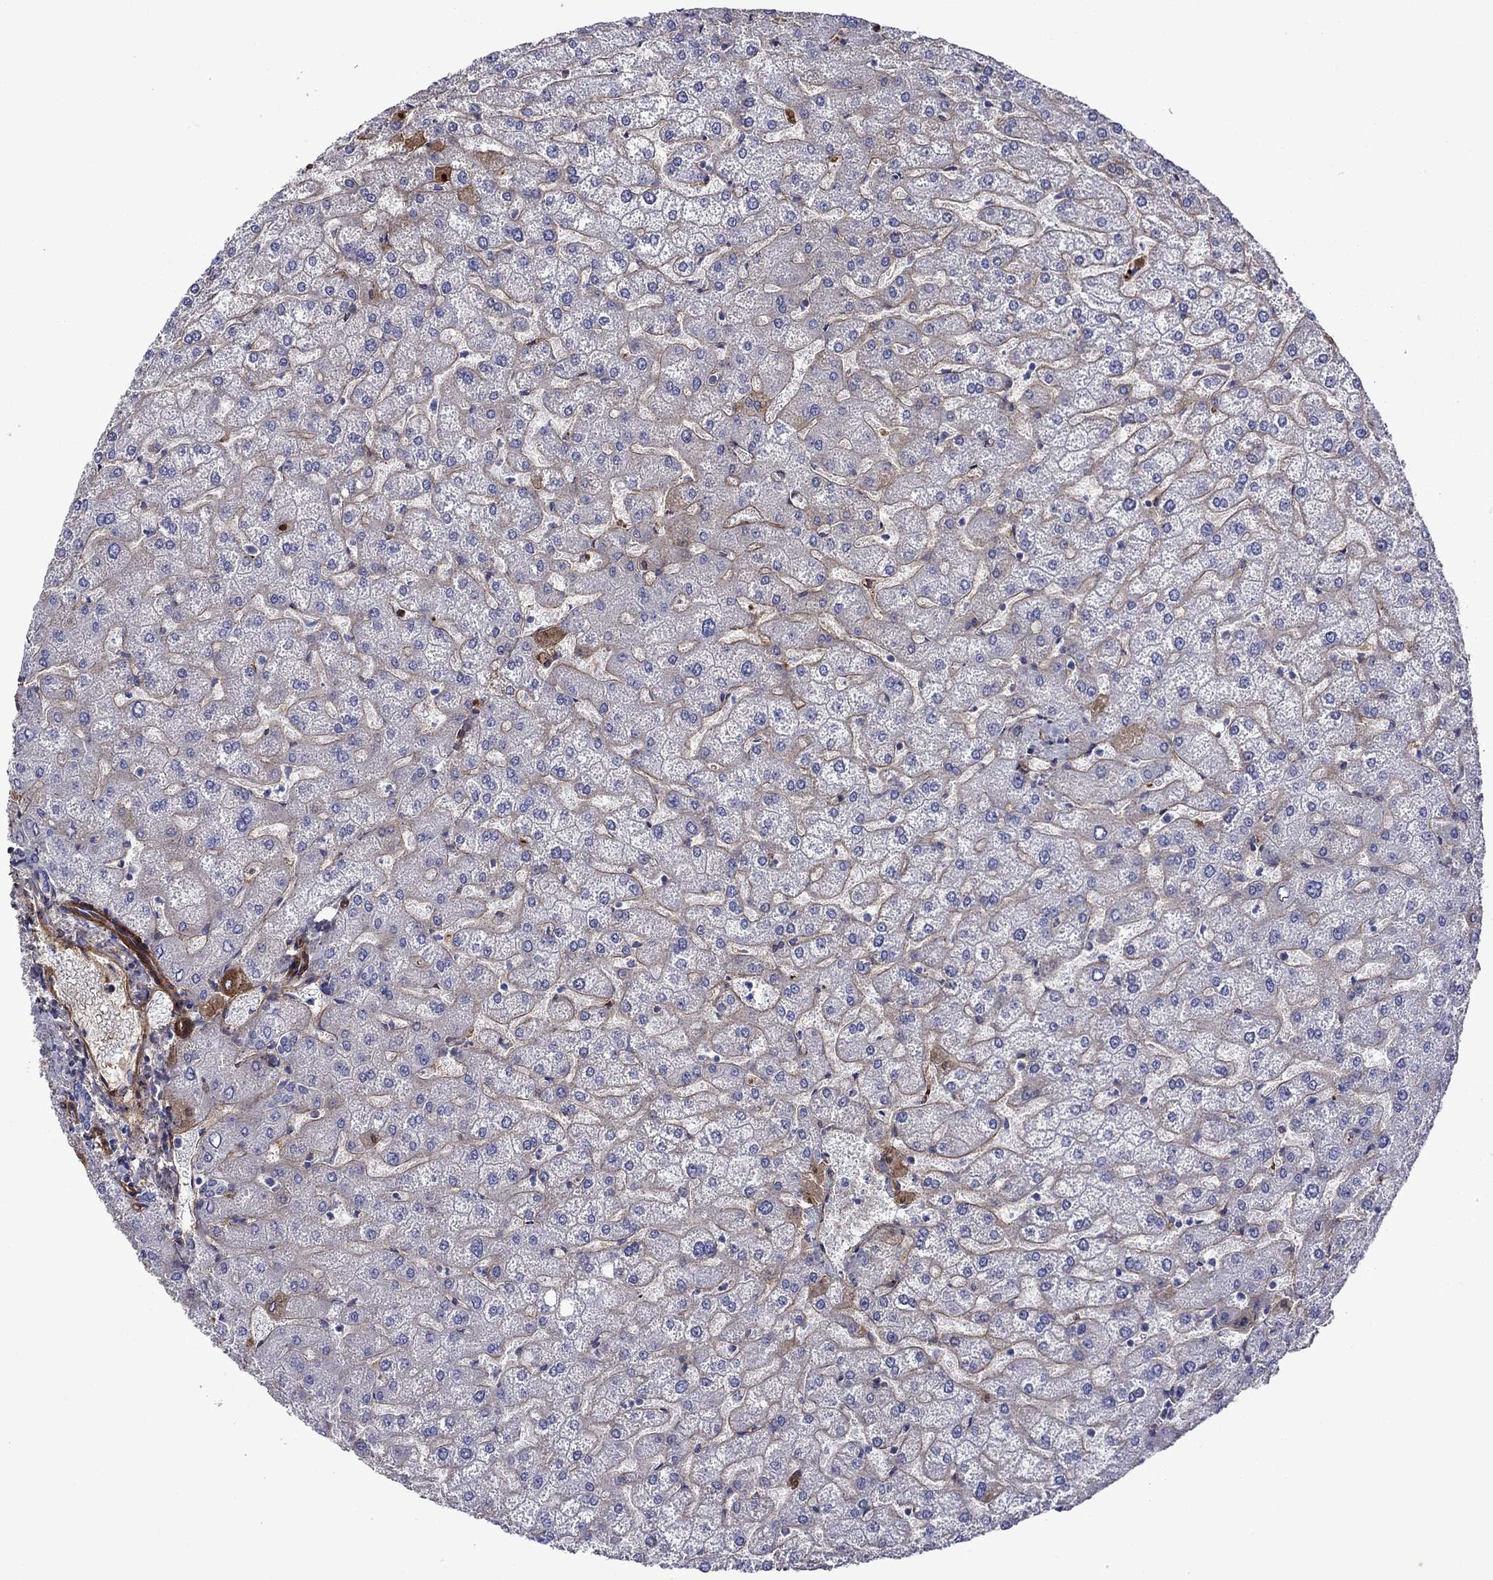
{"staining": {"intensity": "negative", "quantity": "none", "location": "none"}, "tissue": "liver", "cell_type": "Cholangiocytes", "image_type": "normal", "snomed": [{"axis": "morphology", "description": "Normal tissue, NOS"}, {"axis": "topography", "description": "Liver"}], "caption": "Immunohistochemistry (IHC) histopathology image of normal liver stained for a protein (brown), which reveals no positivity in cholangiocytes.", "gene": "HSPG2", "patient": {"sex": "female", "age": 32}}